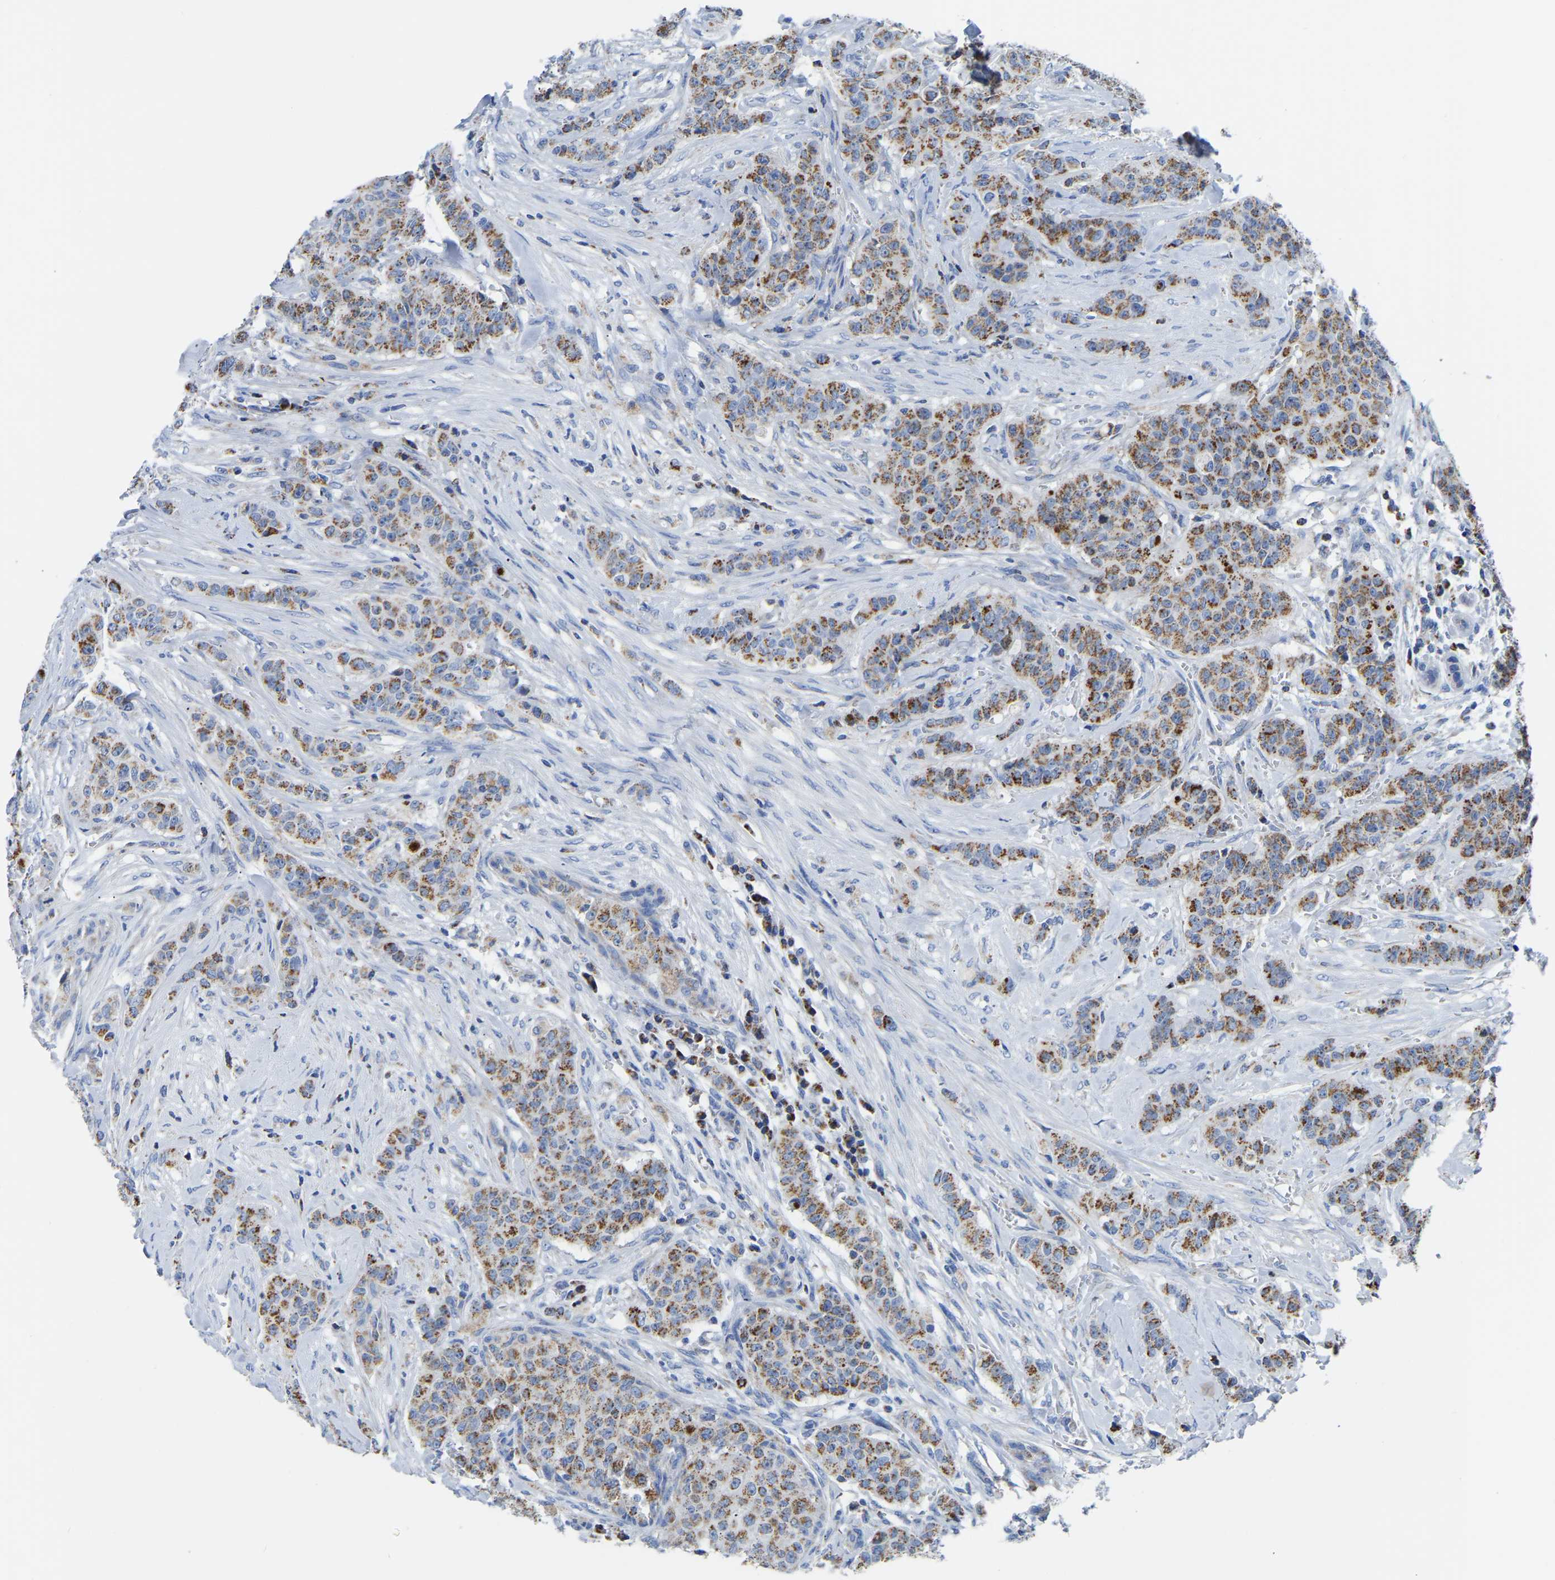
{"staining": {"intensity": "moderate", "quantity": ">75%", "location": "cytoplasmic/membranous"}, "tissue": "breast cancer", "cell_type": "Tumor cells", "image_type": "cancer", "snomed": [{"axis": "morphology", "description": "Normal tissue, NOS"}, {"axis": "morphology", "description": "Duct carcinoma"}, {"axis": "topography", "description": "Breast"}], "caption": "An immunohistochemistry (IHC) image of neoplastic tissue is shown. Protein staining in brown highlights moderate cytoplasmic/membranous positivity in breast cancer within tumor cells. (DAB IHC with brightfield microscopy, high magnification).", "gene": "ETFA", "patient": {"sex": "female", "age": 40}}